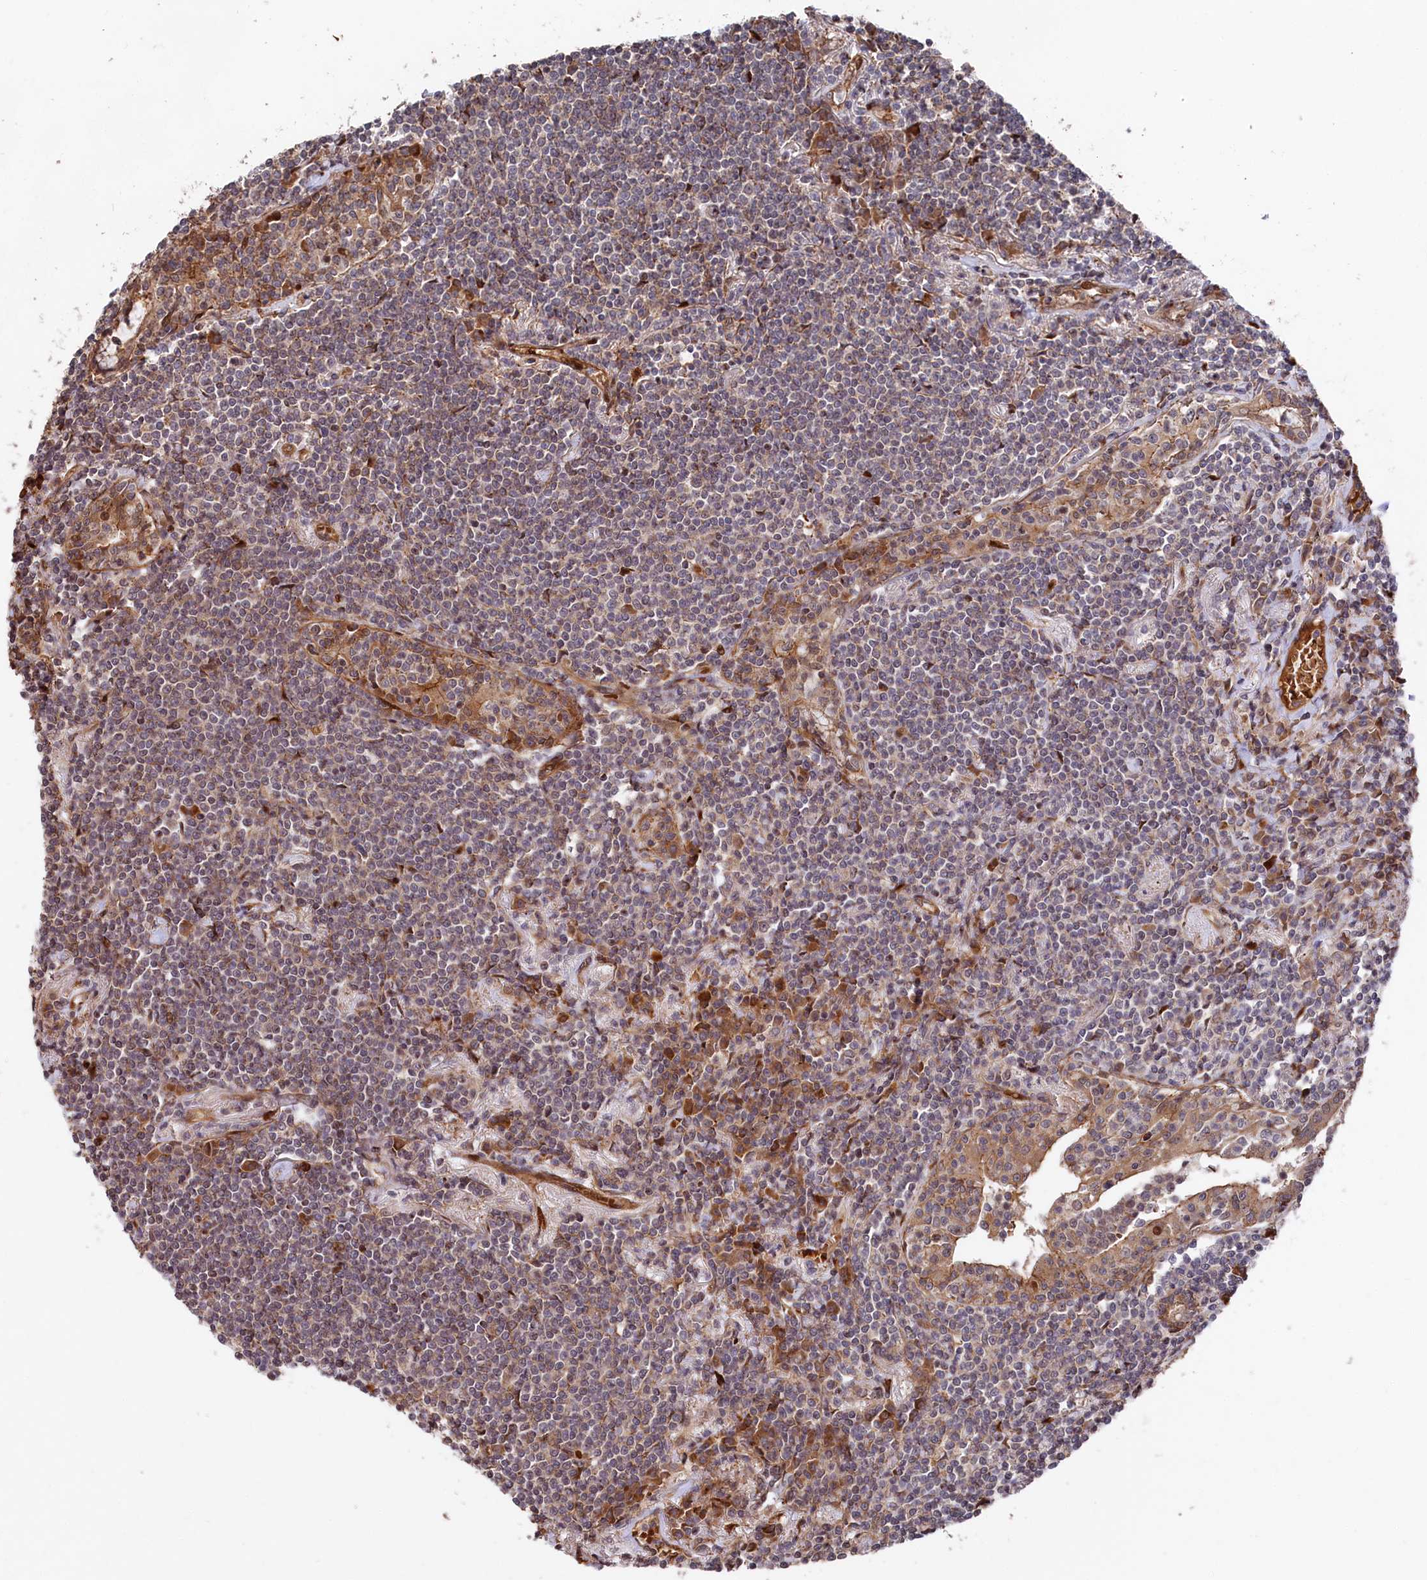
{"staining": {"intensity": "weak", "quantity": "<25%", "location": "cytoplasmic/membranous"}, "tissue": "lymphoma", "cell_type": "Tumor cells", "image_type": "cancer", "snomed": [{"axis": "morphology", "description": "Malignant lymphoma, non-Hodgkin's type, Low grade"}, {"axis": "topography", "description": "Lung"}], "caption": "Low-grade malignant lymphoma, non-Hodgkin's type was stained to show a protein in brown. There is no significant expression in tumor cells.", "gene": "TNKS1BP1", "patient": {"sex": "female", "age": 71}}